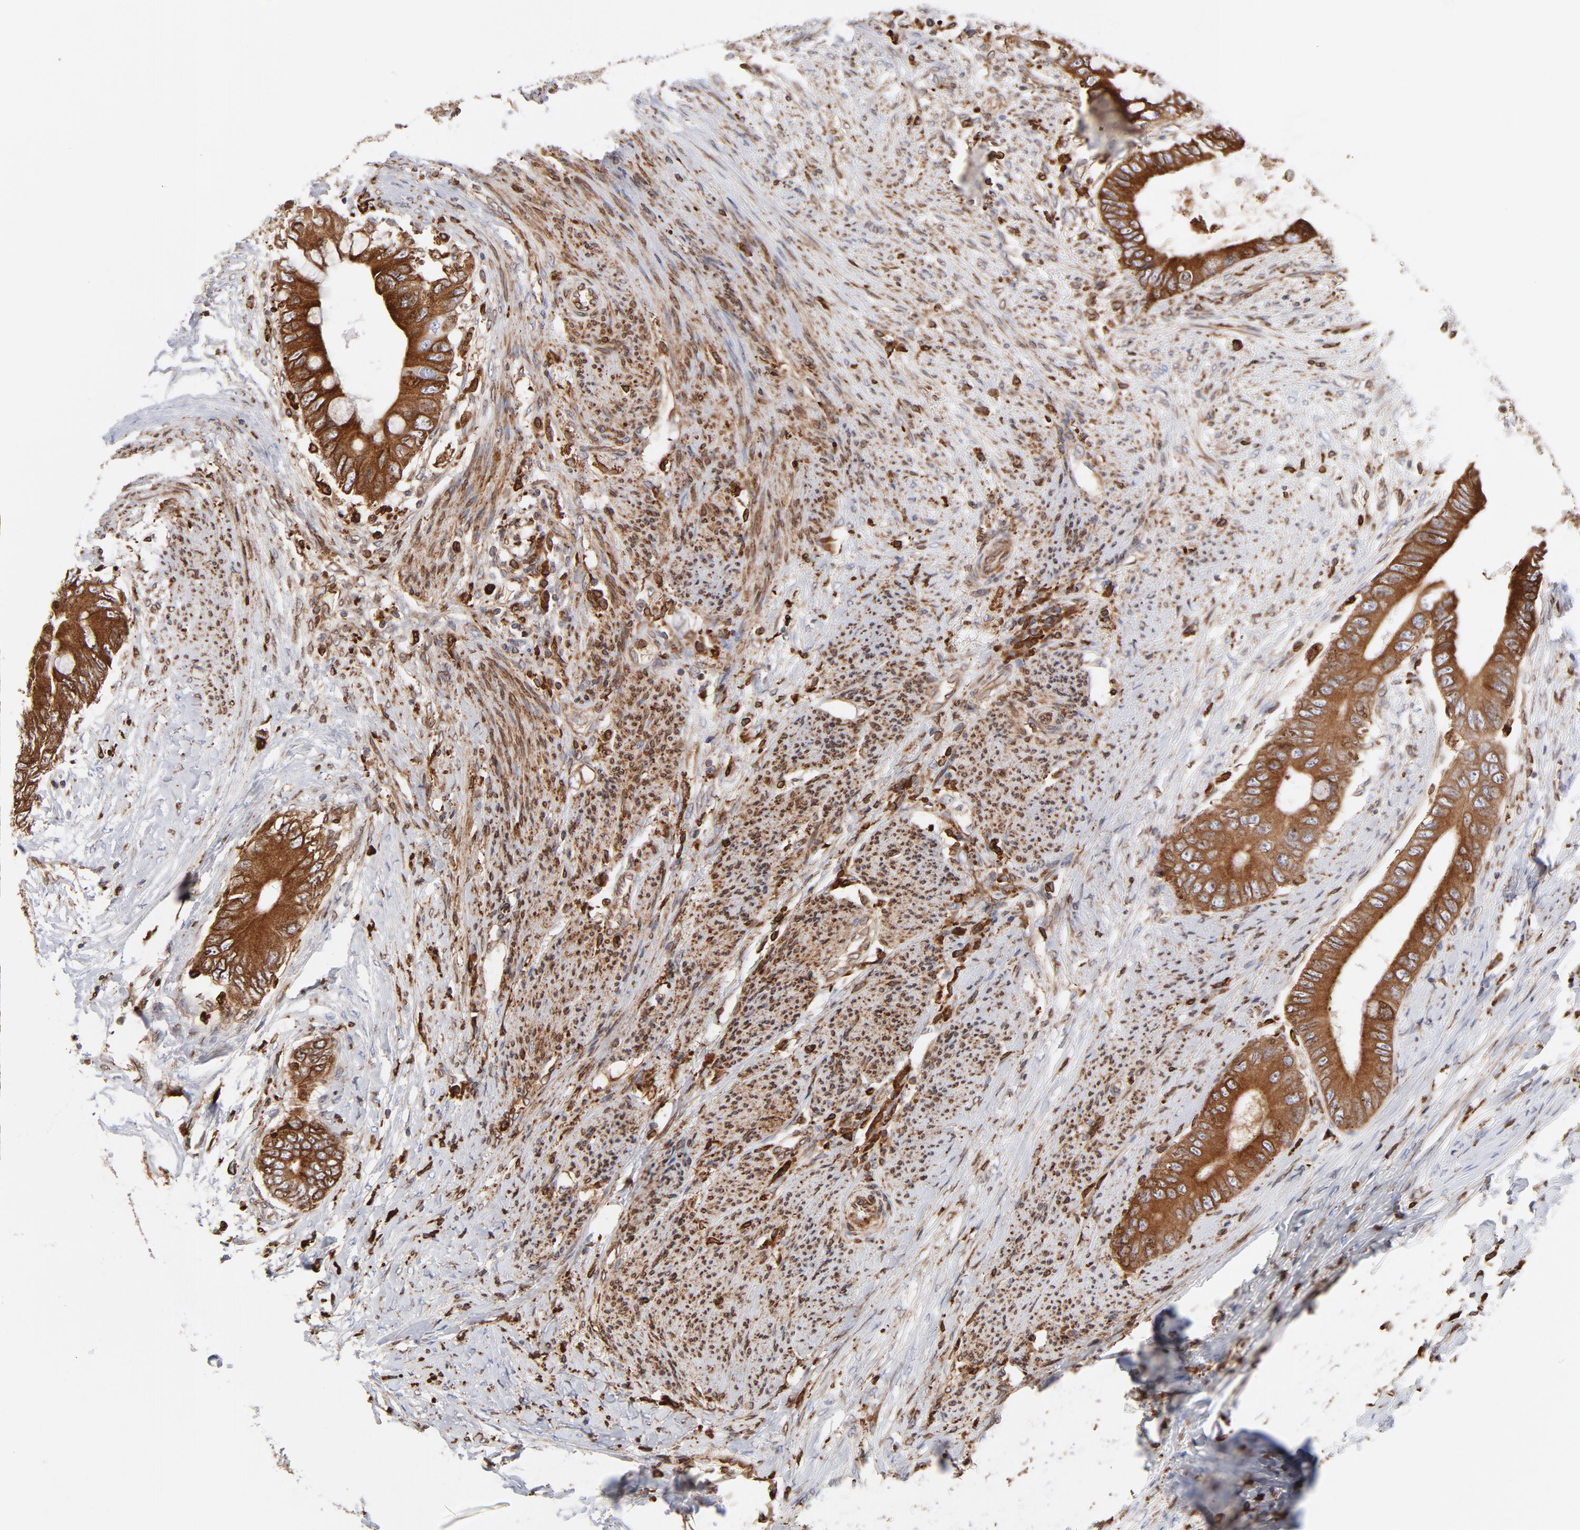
{"staining": {"intensity": "strong", "quantity": ">75%", "location": "cytoplasmic/membranous"}, "tissue": "colorectal cancer", "cell_type": "Tumor cells", "image_type": "cancer", "snomed": [{"axis": "morphology", "description": "Normal tissue, NOS"}, {"axis": "morphology", "description": "Adenocarcinoma, NOS"}, {"axis": "topography", "description": "Rectum"}, {"axis": "topography", "description": "Peripheral nerve tissue"}], "caption": "Strong cytoplasmic/membranous staining for a protein is present in approximately >75% of tumor cells of colorectal cancer (adenocarcinoma) using IHC.", "gene": "CANX", "patient": {"sex": "female", "age": 77}}